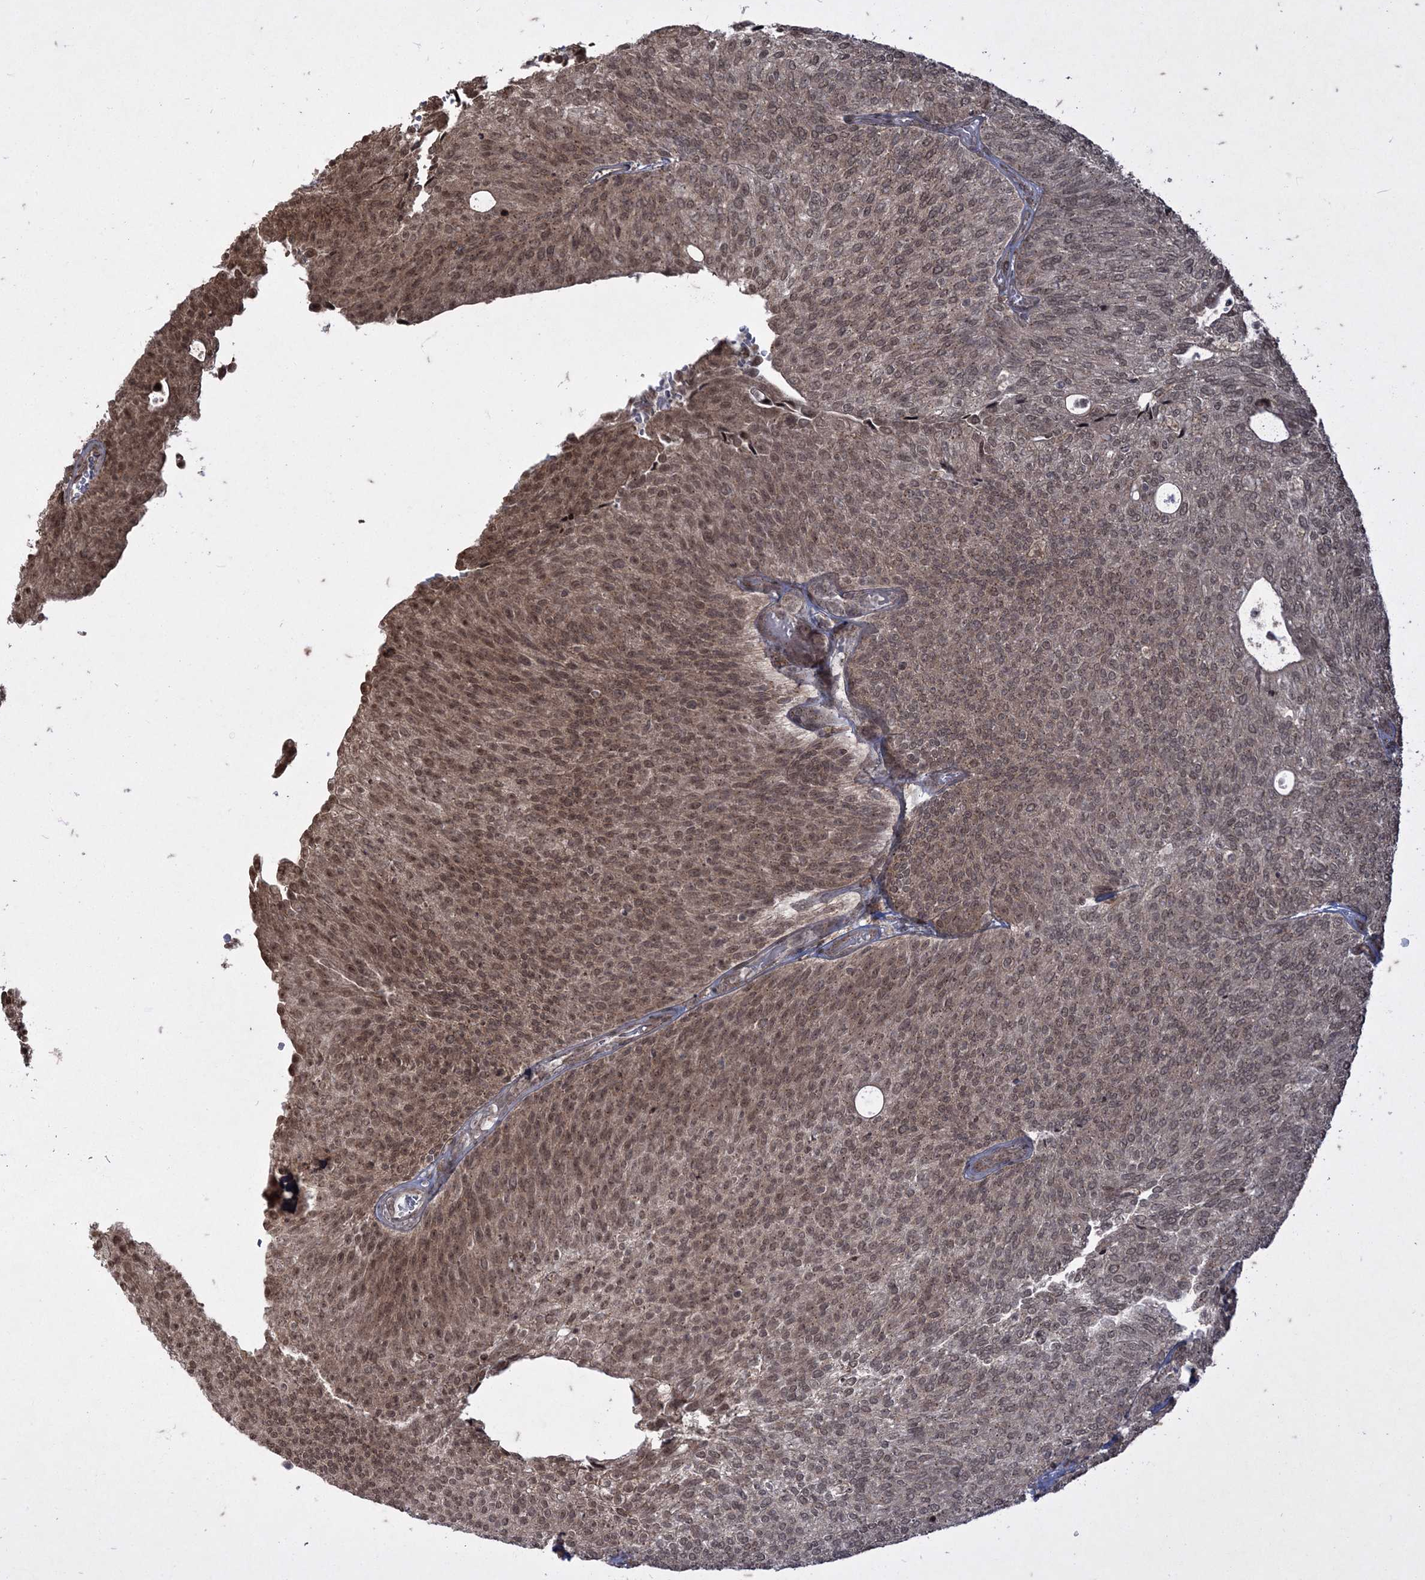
{"staining": {"intensity": "moderate", "quantity": ">75%", "location": "nuclear"}, "tissue": "urothelial cancer", "cell_type": "Tumor cells", "image_type": "cancer", "snomed": [{"axis": "morphology", "description": "Urothelial carcinoma, Low grade"}, {"axis": "topography", "description": "Urinary bladder"}], "caption": "IHC (DAB (3,3'-diaminobenzidine)) staining of urothelial cancer exhibits moderate nuclear protein expression in approximately >75% of tumor cells. IHC stains the protein in brown and the nuclei are stained blue.", "gene": "RRAS", "patient": {"sex": "female", "age": 79}}